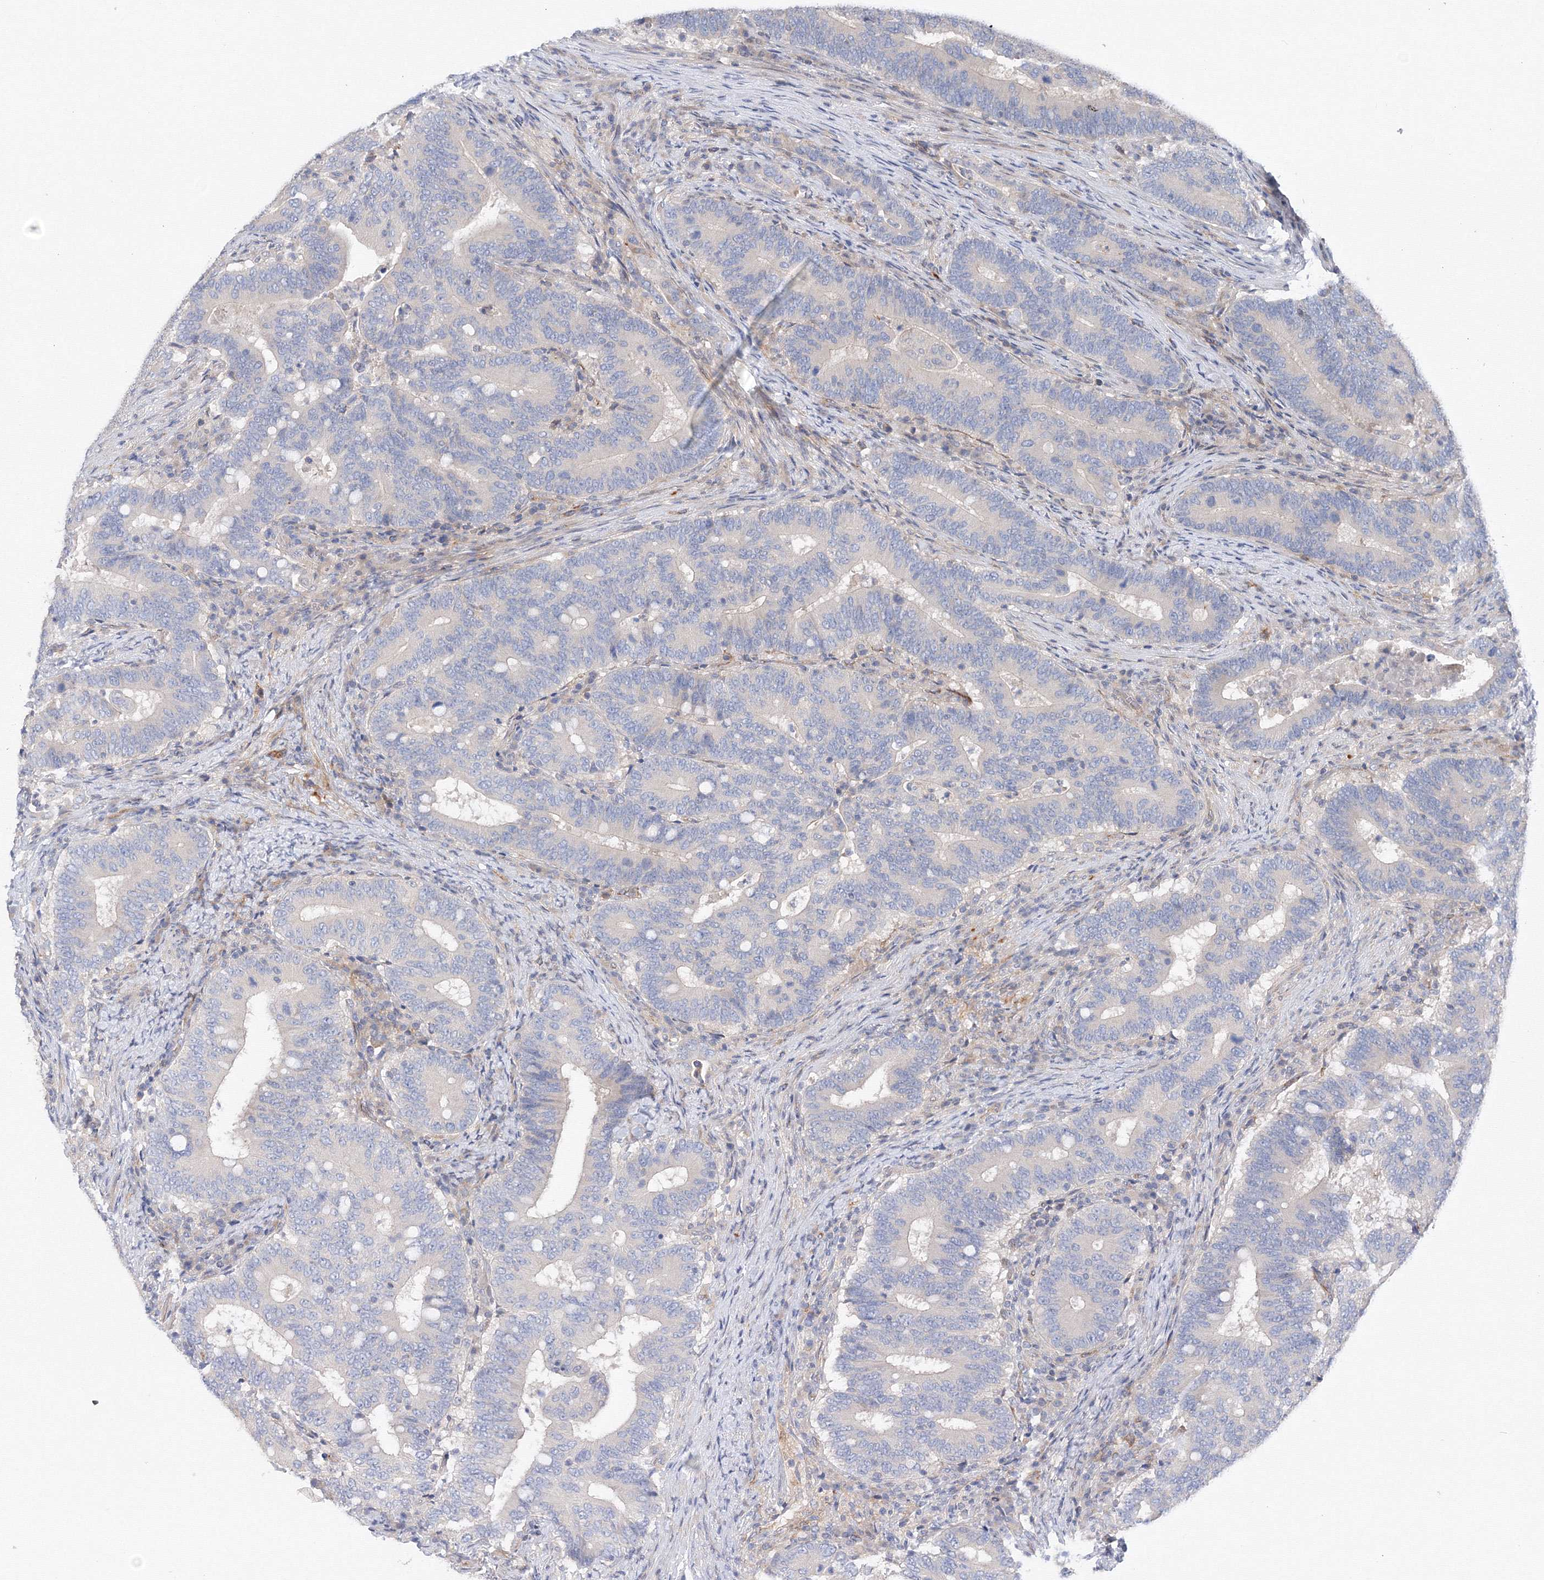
{"staining": {"intensity": "negative", "quantity": "none", "location": "none"}, "tissue": "colorectal cancer", "cell_type": "Tumor cells", "image_type": "cancer", "snomed": [{"axis": "morphology", "description": "Adenocarcinoma, NOS"}, {"axis": "topography", "description": "Colon"}], "caption": "This is a micrograph of immunohistochemistry (IHC) staining of colorectal adenocarcinoma, which shows no positivity in tumor cells.", "gene": "DIS3L2", "patient": {"sex": "female", "age": 66}}